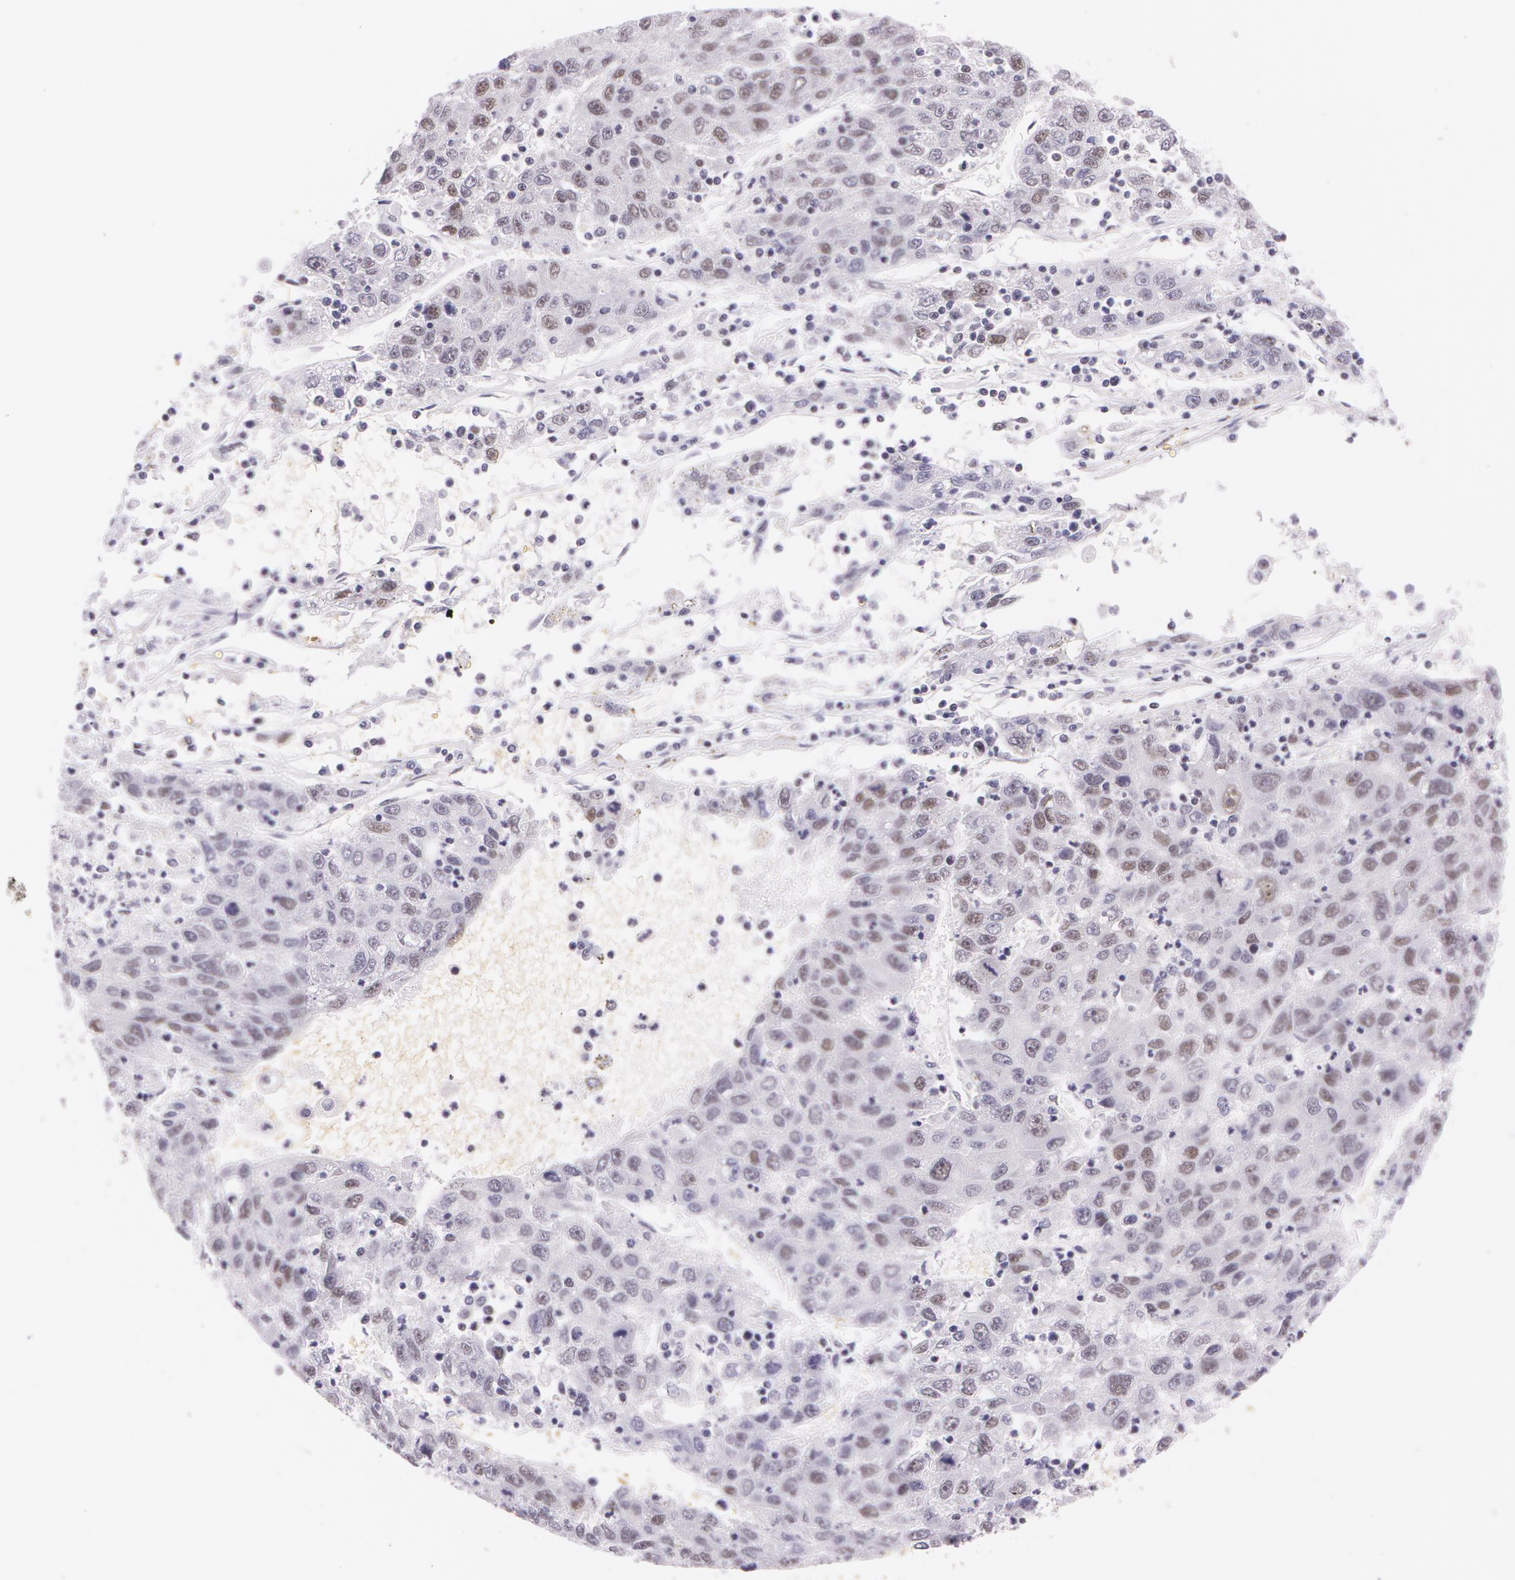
{"staining": {"intensity": "weak", "quantity": "25%-75%", "location": "nuclear"}, "tissue": "liver cancer", "cell_type": "Tumor cells", "image_type": "cancer", "snomed": [{"axis": "morphology", "description": "Carcinoma, Hepatocellular, NOS"}, {"axis": "topography", "description": "Liver"}], "caption": "High-power microscopy captured an immunohistochemistry (IHC) histopathology image of hepatocellular carcinoma (liver), revealing weak nuclear staining in approximately 25%-75% of tumor cells.", "gene": "NBN", "patient": {"sex": "male", "age": 49}}